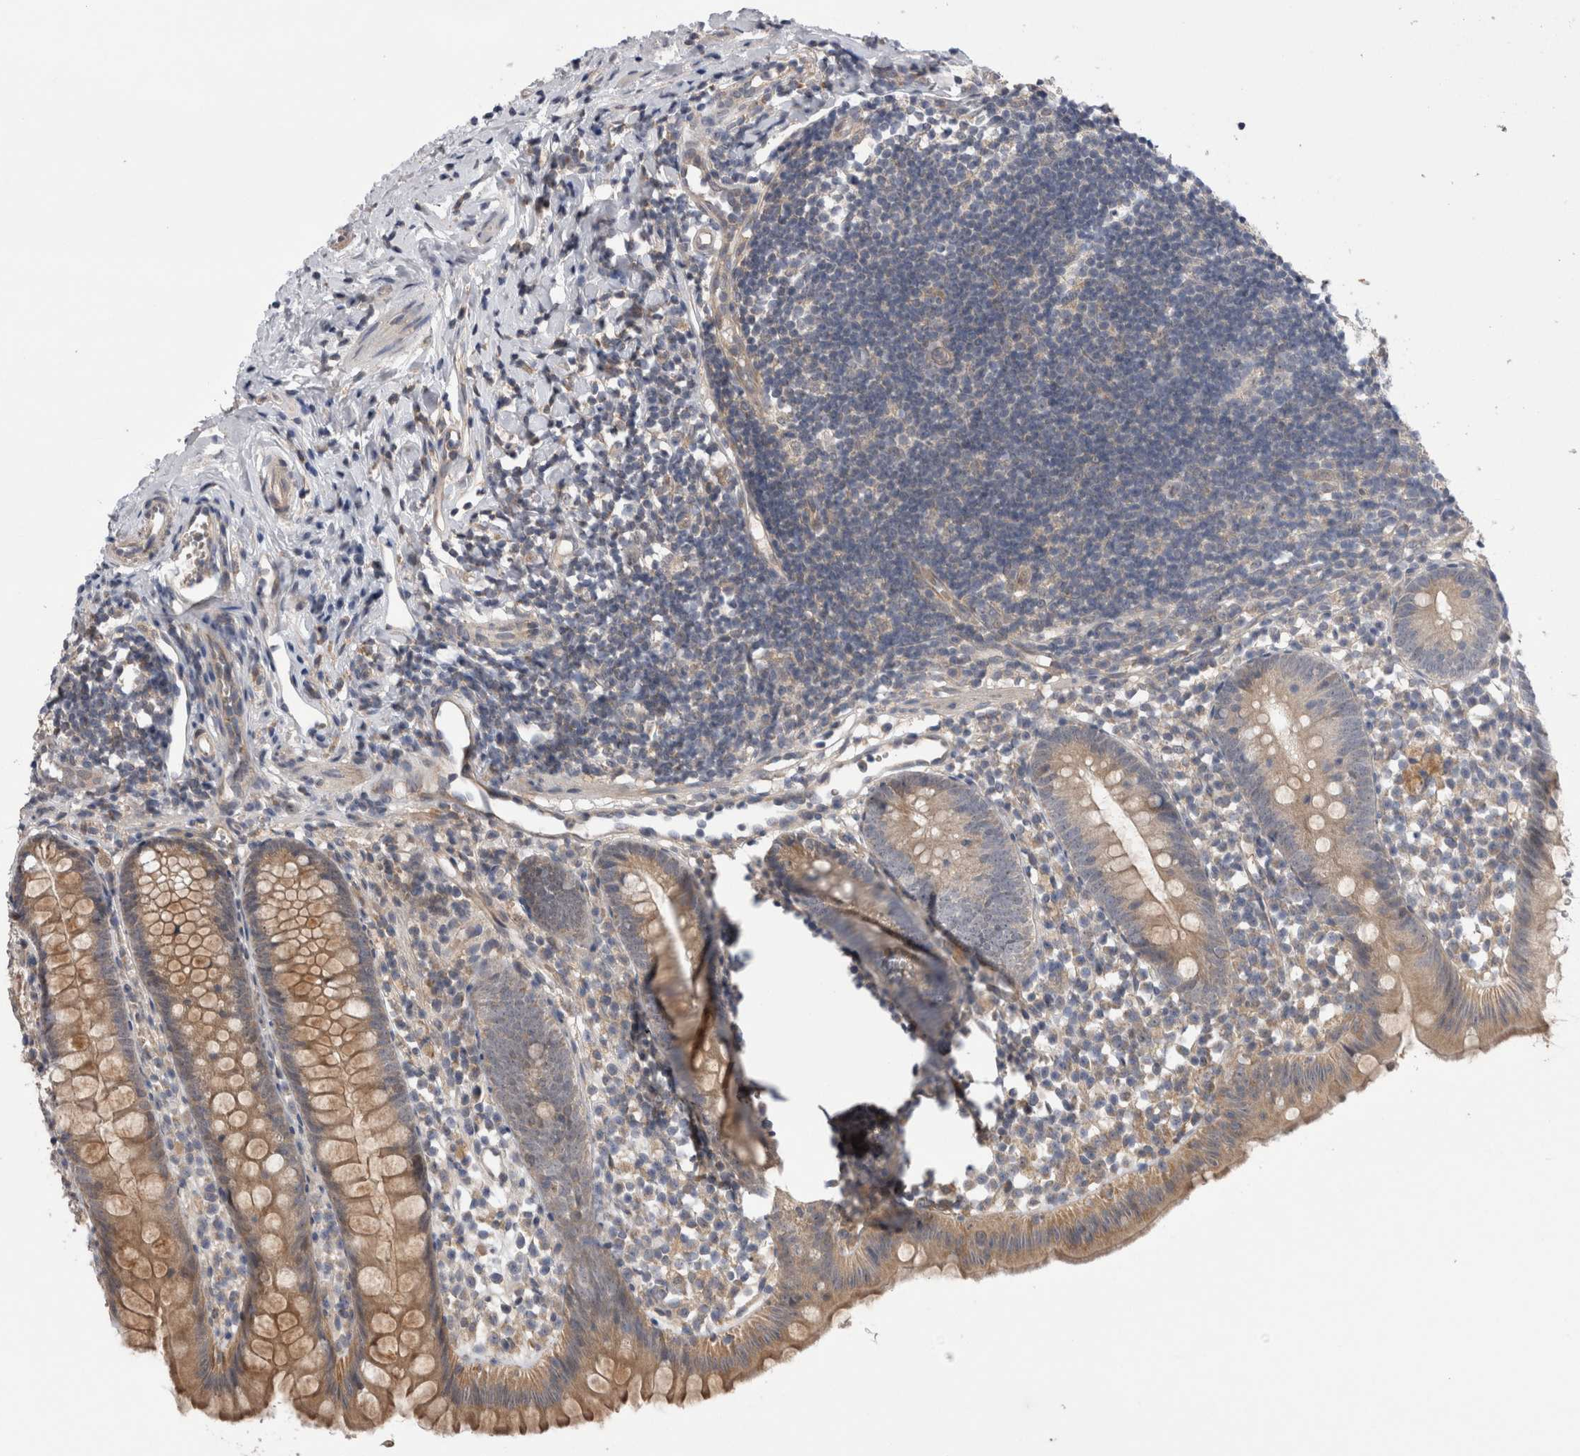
{"staining": {"intensity": "moderate", "quantity": ">75%", "location": "cytoplasmic/membranous"}, "tissue": "appendix", "cell_type": "Glandular cells", "image_type": "normal", "snomed": [{"axis": "morphology", "description": "Normal tissue, NOS"}, {"axis": "topography", "description": "Appendix"}], "caption": "This is a photomicrograph of immunohistochemistry staining of normal appendix, which shows moderate positivity in the cytoplasmic/membranous of glandular cells.", "gene": "ARHGAP29", "patient": {"sex": "female", "age": 20}}